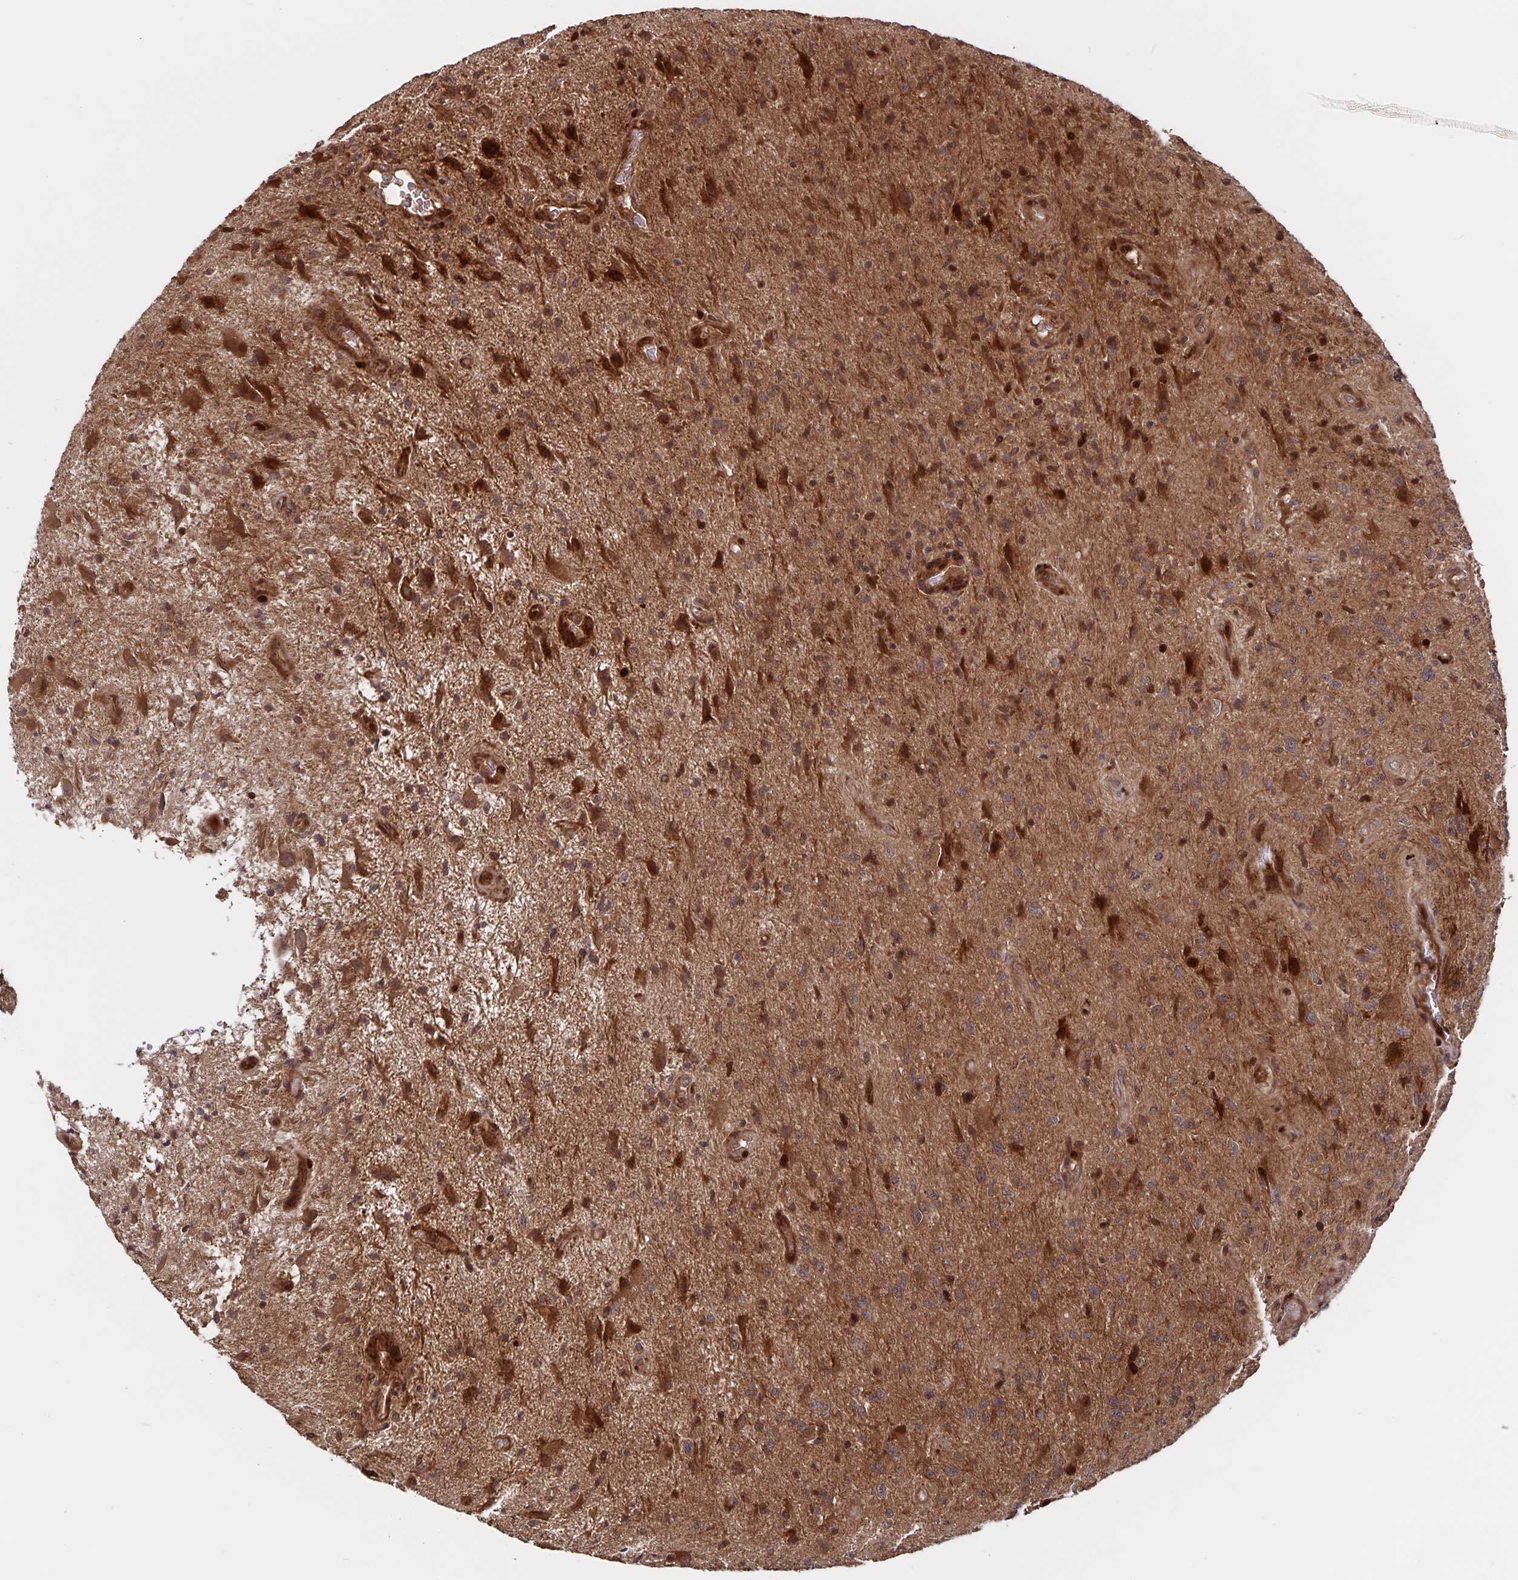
{"staining": {"intensity": "moderate", "quantity": "25%-75%", "location": "cytoplasmic/membranous"}, "tissue": "glioma", "cell_type": "Tumor cells", "image_type": "cancer", "snomed": [{"axis": "morphology", "description": "Glioma, malignant, High grade"}, {"axis": "topography", "description": "Brain"}], "caption": "Glioma tissue reveals moderate cytoplasmic/membranous staining in approximately 25%-75% of tumor cells", "gene": "FBXL16", "patient": {"sex": "male", "age": 67}}